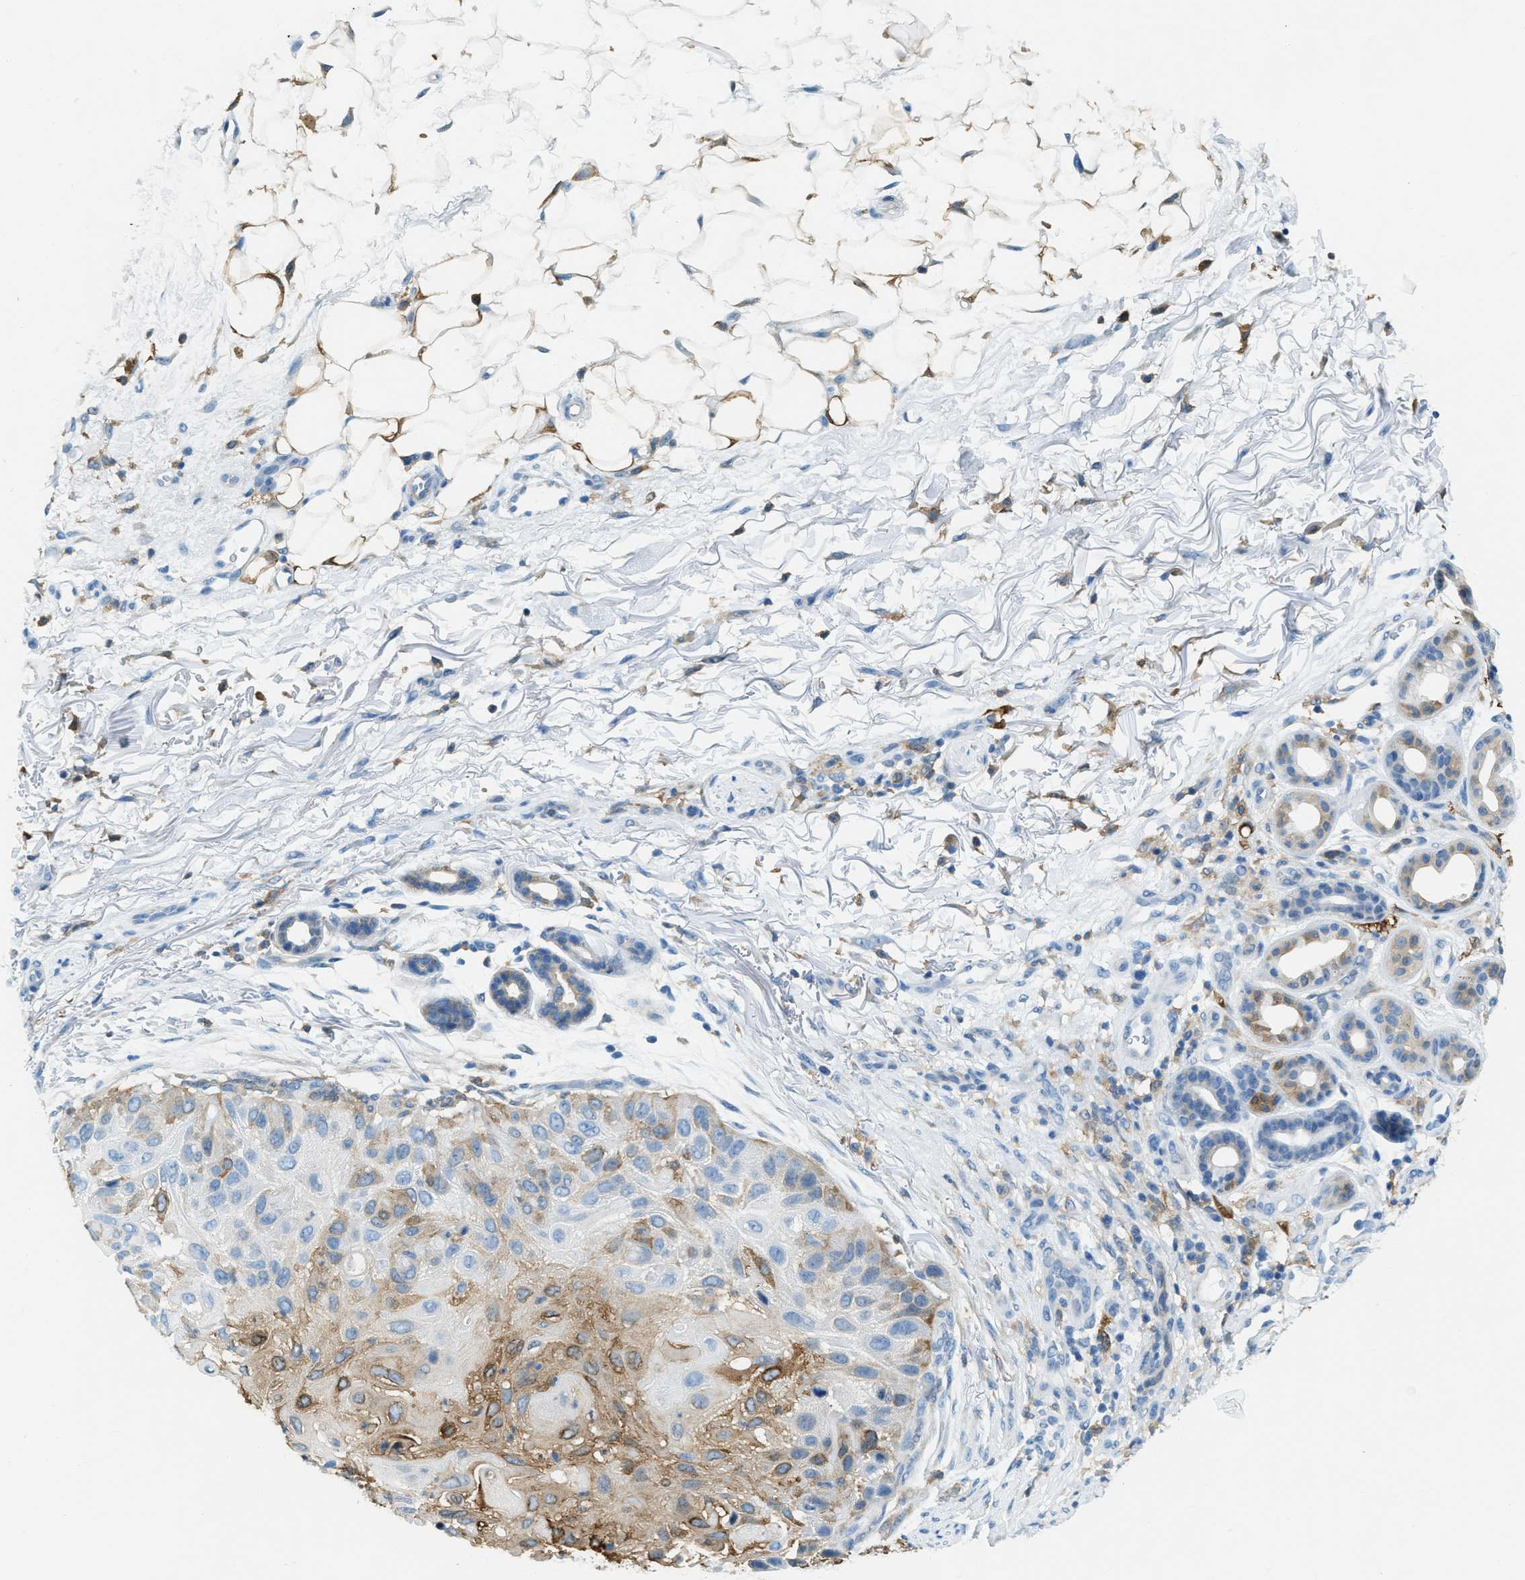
{"staining": {"intensity": "weak", "quantity": "25%-75%", "location": "cytoplasmic/membranous"}, "tissue": "skin cancer", "cell_type": "Tumor cells", "image_type": "cancer", "snomed": [{"axis": "morphology", "description": "Squamous cell carcinoma, NOS"}, {"axis": "topography", "description": "Skin"}], "caption": "Skin cancer stained for a protein (brown) demonstrates weak cytoplasmic/membranous positive expression in about 25%-75% of tumor cells.", "gene": "MATCAP2", "patient": {"sex": "female", "age": 77}}